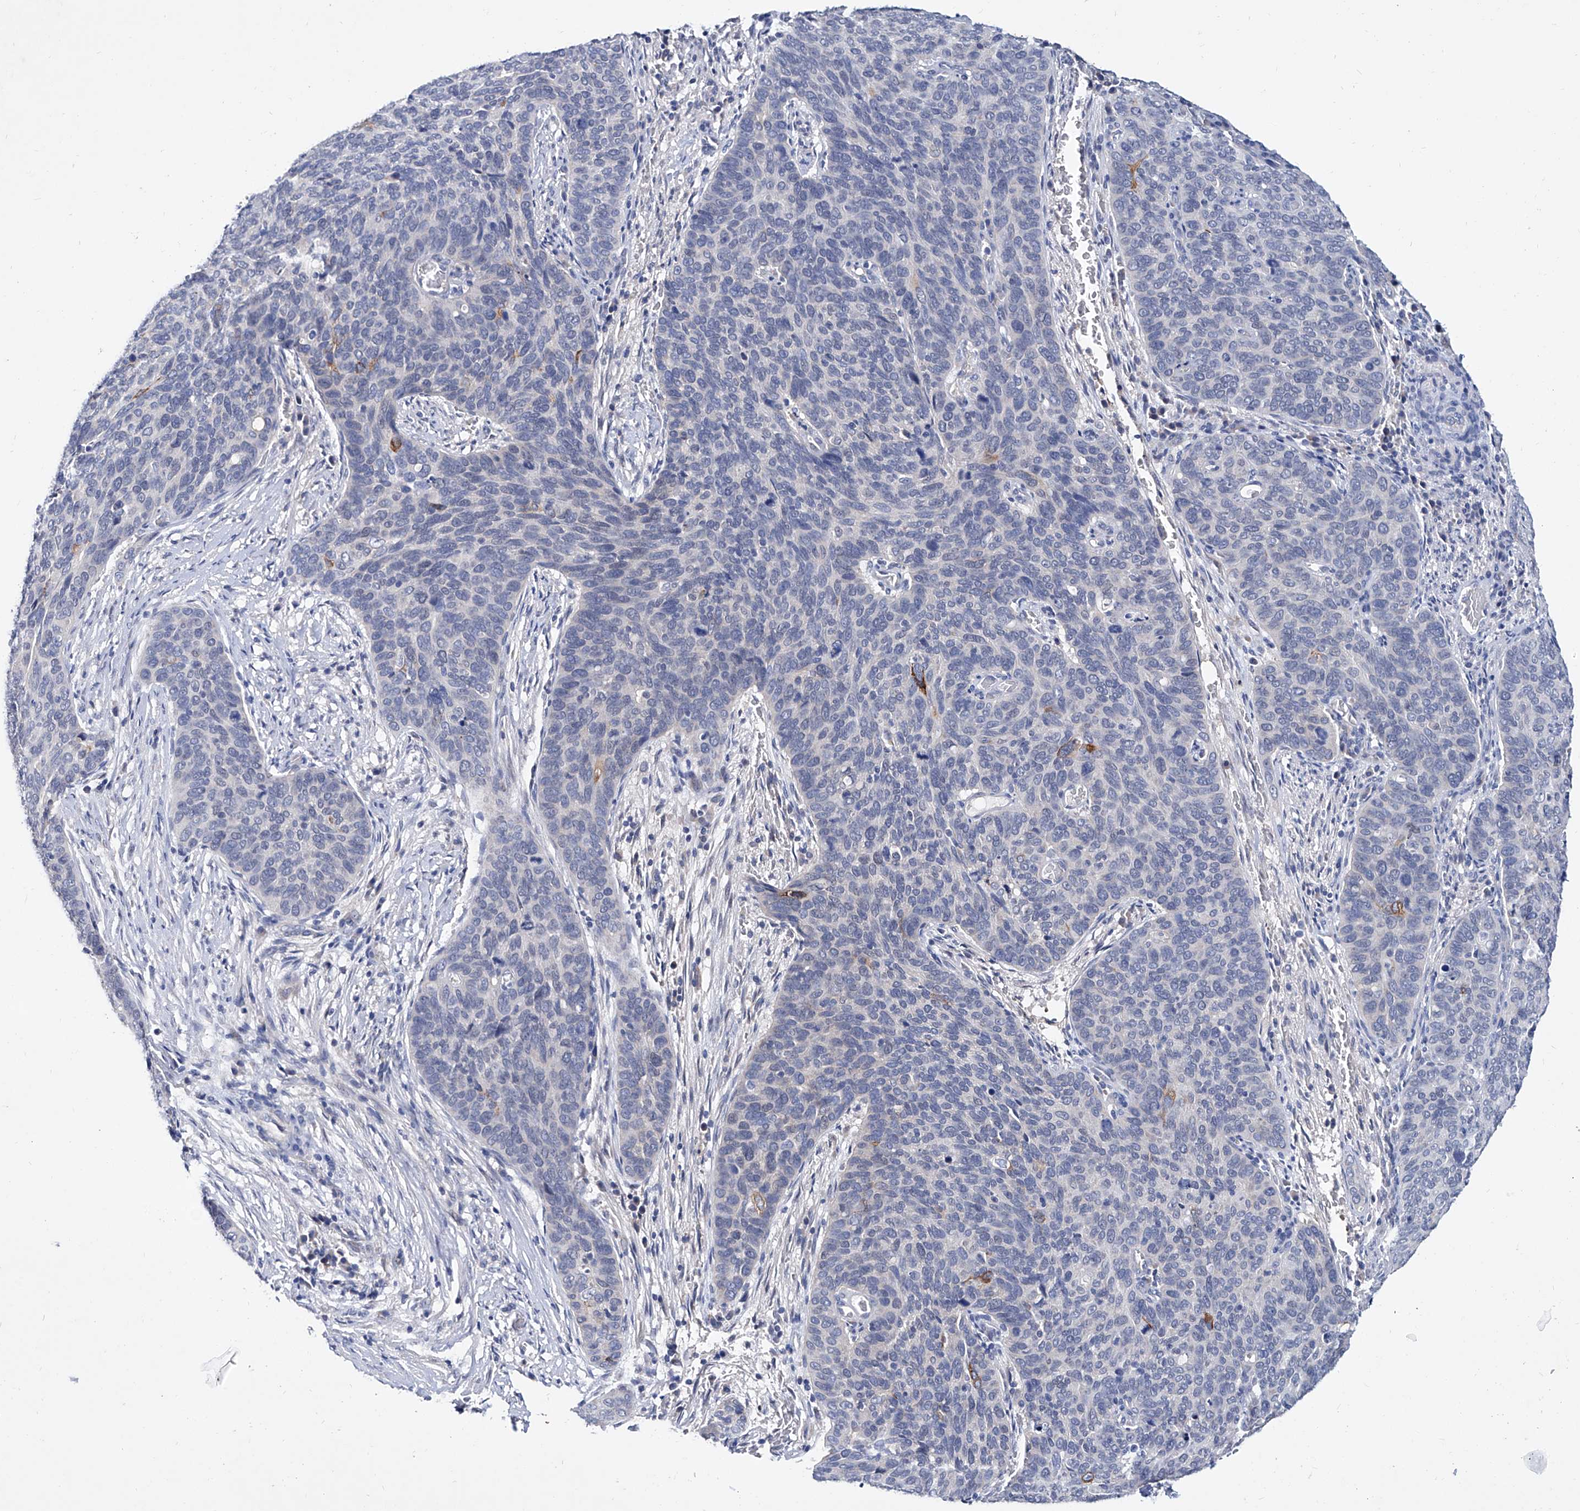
{"staining": {"intensity": "negative", "quantity": "none", "location": "none"}, "tissue": "cervical cancer", "cell_type": "Tumor cells", "image_type": "cancer", "snomed": [{"axis": "morphology", "description": "Squamous cell carcinoma, NOS"}, {"axis": "topography", "description": "Cervix"}], "caption": "This is an IHC image of cervical cancer (squamous cell carcinoma). There is no positivity in tumor cells.", "gene": "KLHL17", "patient": {"sex": "female", "age": 60}}